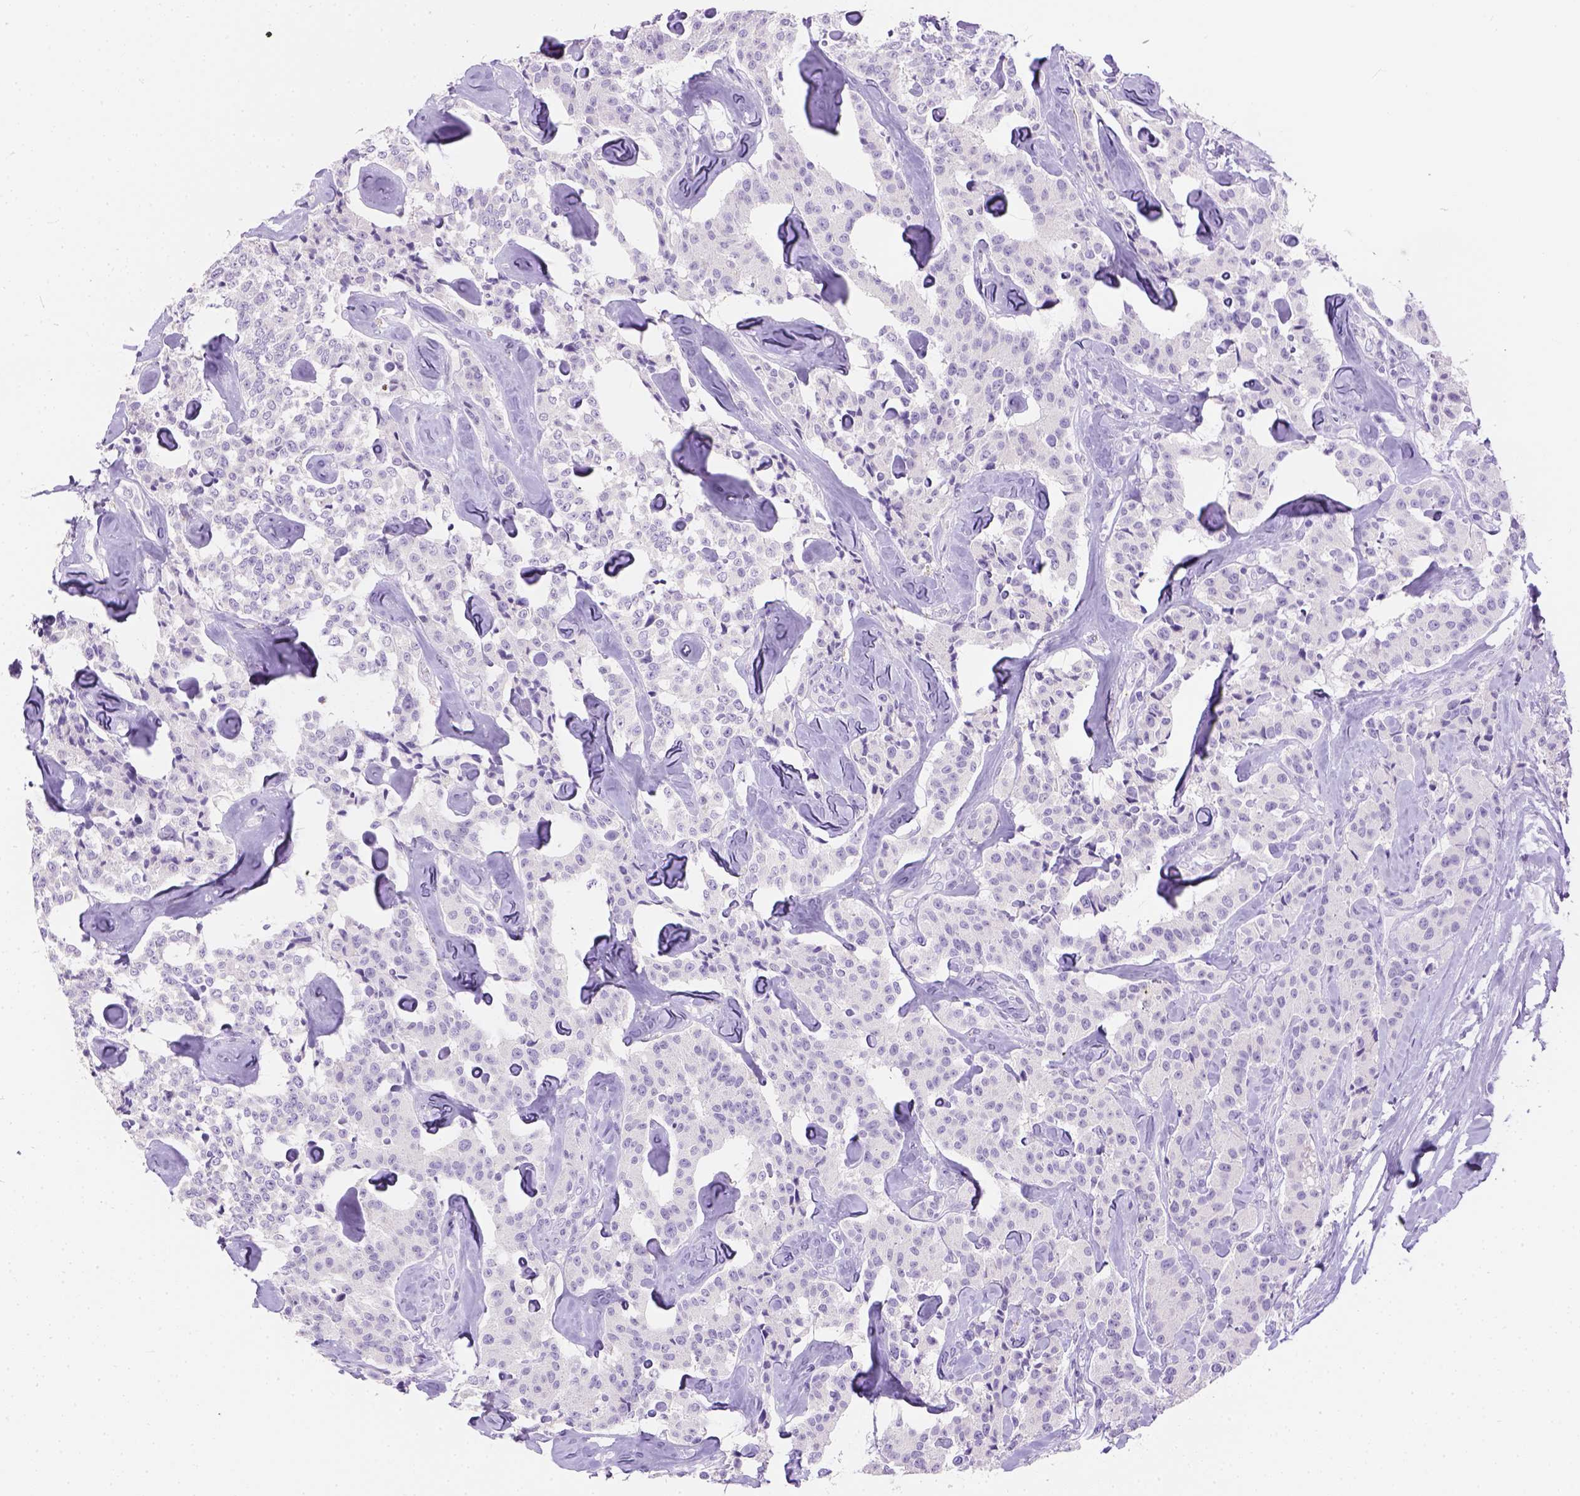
{"staining": {"intensity": "negative", "quantity": "none", "location": "none"}, "tissue": "carcinoid", "cell_type": "Tumor cells", "image_type": "cancer", "snomed": [{"axis": "morphology", "description": "Carcinoid, malignant, NOS"}, {"axis": "topography", "description": "Pancreas"}], "caption": "The histopathology image displays no significant expression in tumor cells of carcinoid. (Stains: DAB (3,3'-diaminobenzidine) immunohistochemistry with hematoxylin counter stain, Microscopy: brightfield microscopy at high magnification).", "gene": "TMEM38A", "patient": {"sex": "male", "age": 41}}